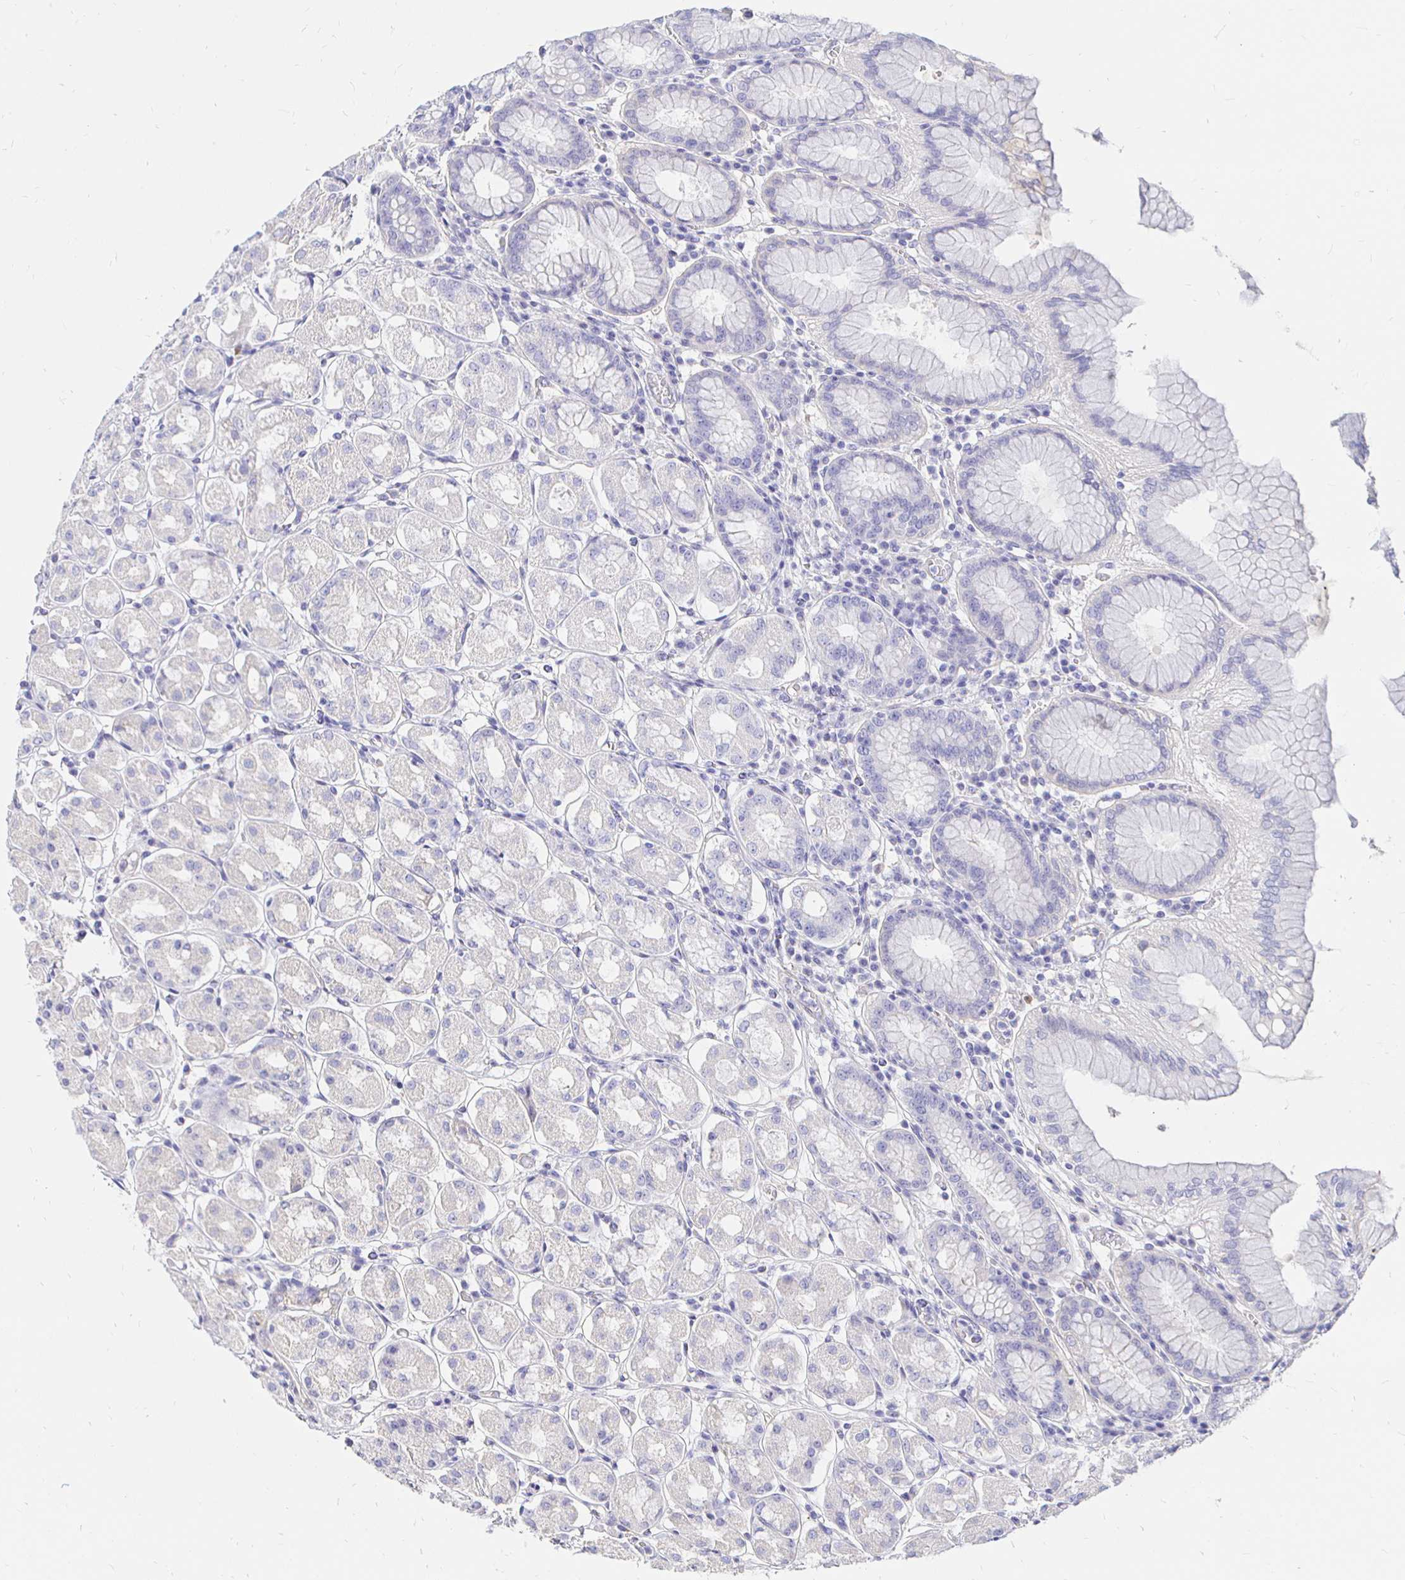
{"staining": {"intensity": "negative", "quantity": "none", "location": "none"}, "tissue": "stomach", "cell_type": "Glandular cells", "image_type": "normal", "snomed": [{"axis": "morphology", "description": "Normal tissue, NOS"}, {"axis": "topography", "description": "Stomach"}, {"axis": "topography", "description": "Stomach, lower"}], "caption": "Glandular cells show no significant protein staining in normal stomach.", "gene": "PALM2AKAP2", "patient": {"sex": "female", "age": 56}}